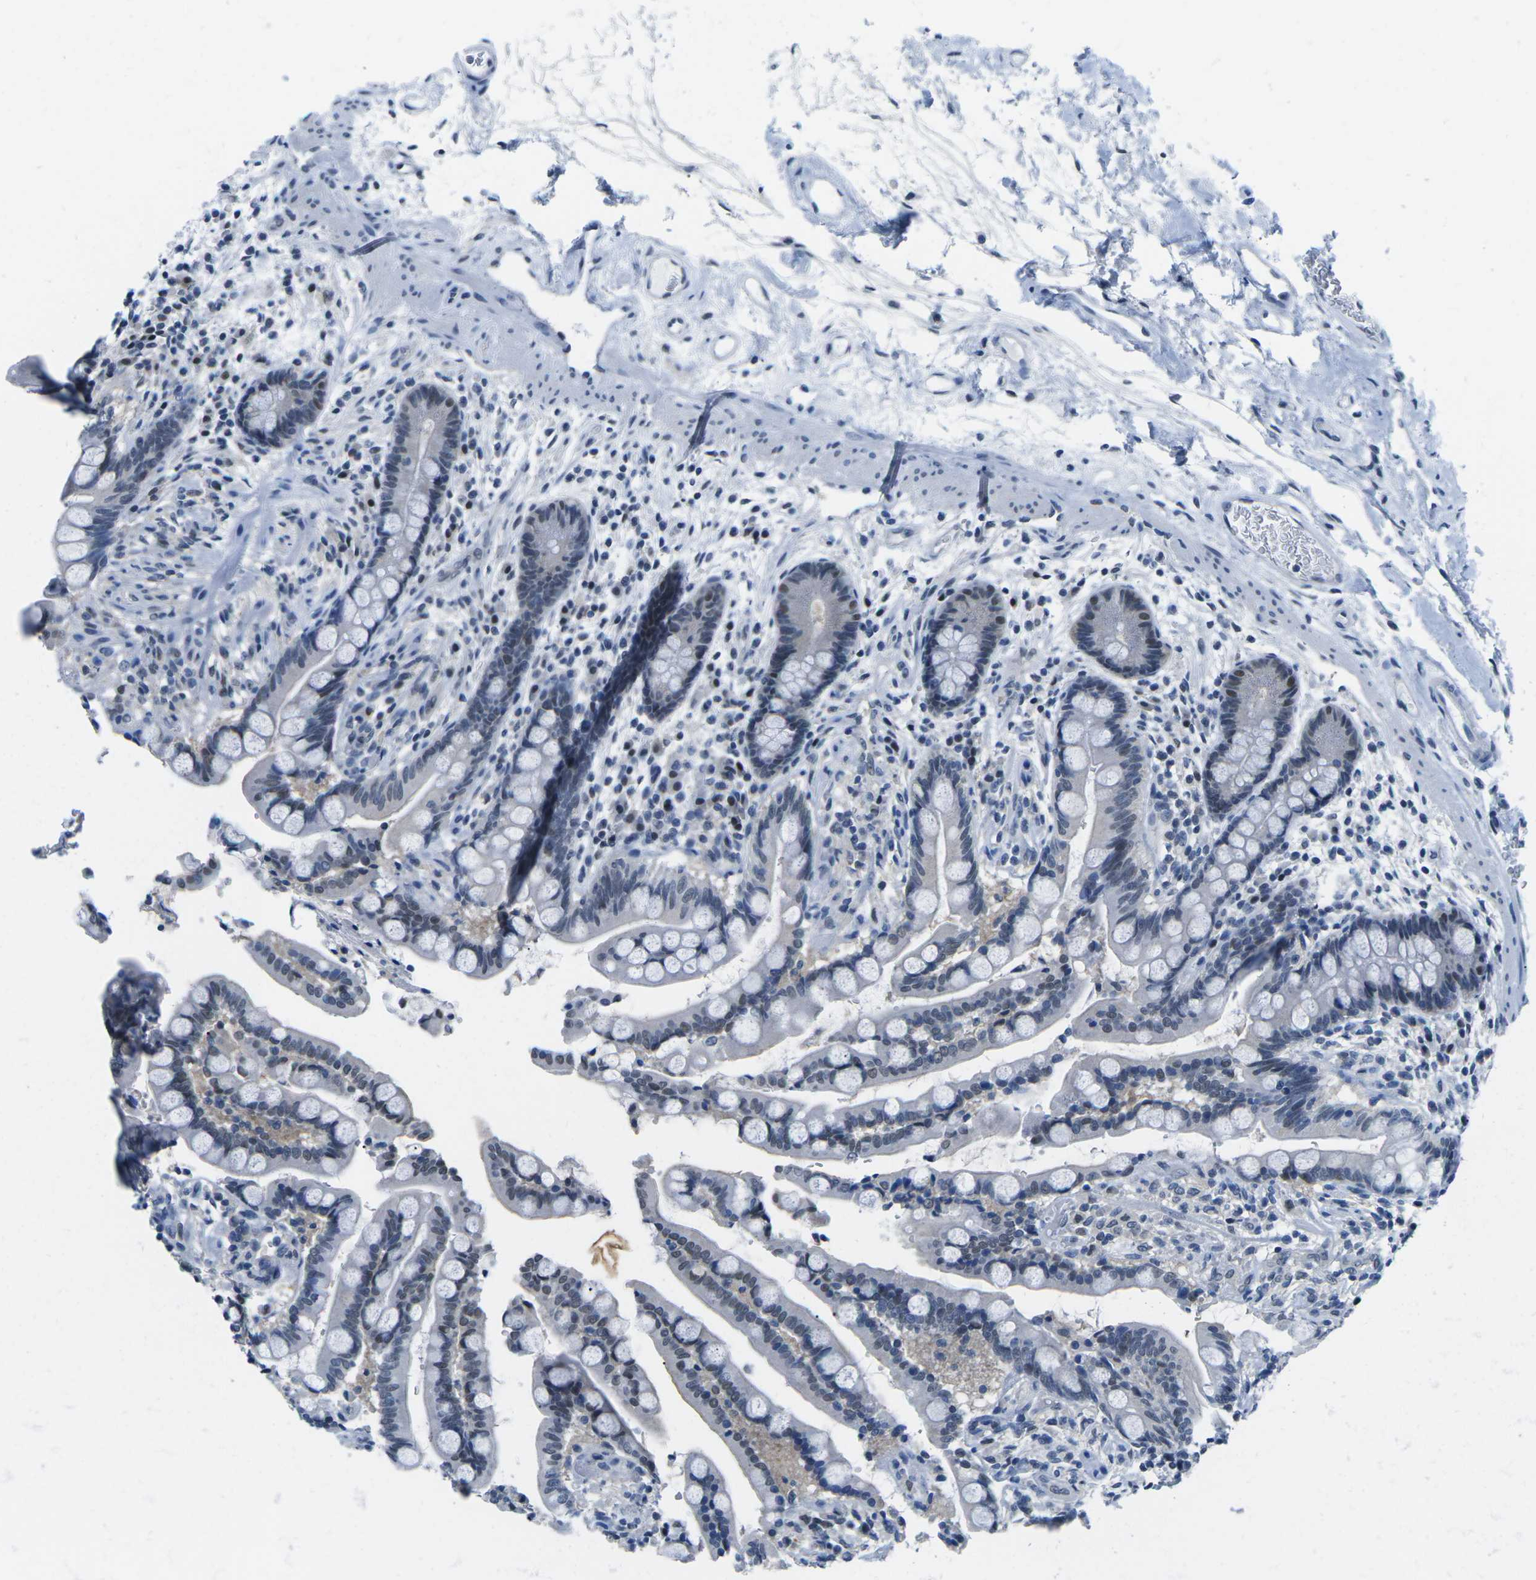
{"staining": {"intensity": "negative", "quantity": "none", "location": "none"}, "tissue": "colon", "cell_type": "Endothelial cells", "image_type": "normal", "snomed": [{"axis": "morphology", "description": "Normal tissue, NOS"}, {"axis": "topography", "description": "Colon"}], "caption": "A photomicrograph of colon stained for a protein demonstrates no brown staining in endothelial cells. Brightfield microscopy of IHC stained with DAB (brown) and hematoxylin (blue), captured at high magnification.", "gene": "UBA7", "patient": {"sex": "male", "age": 73}}